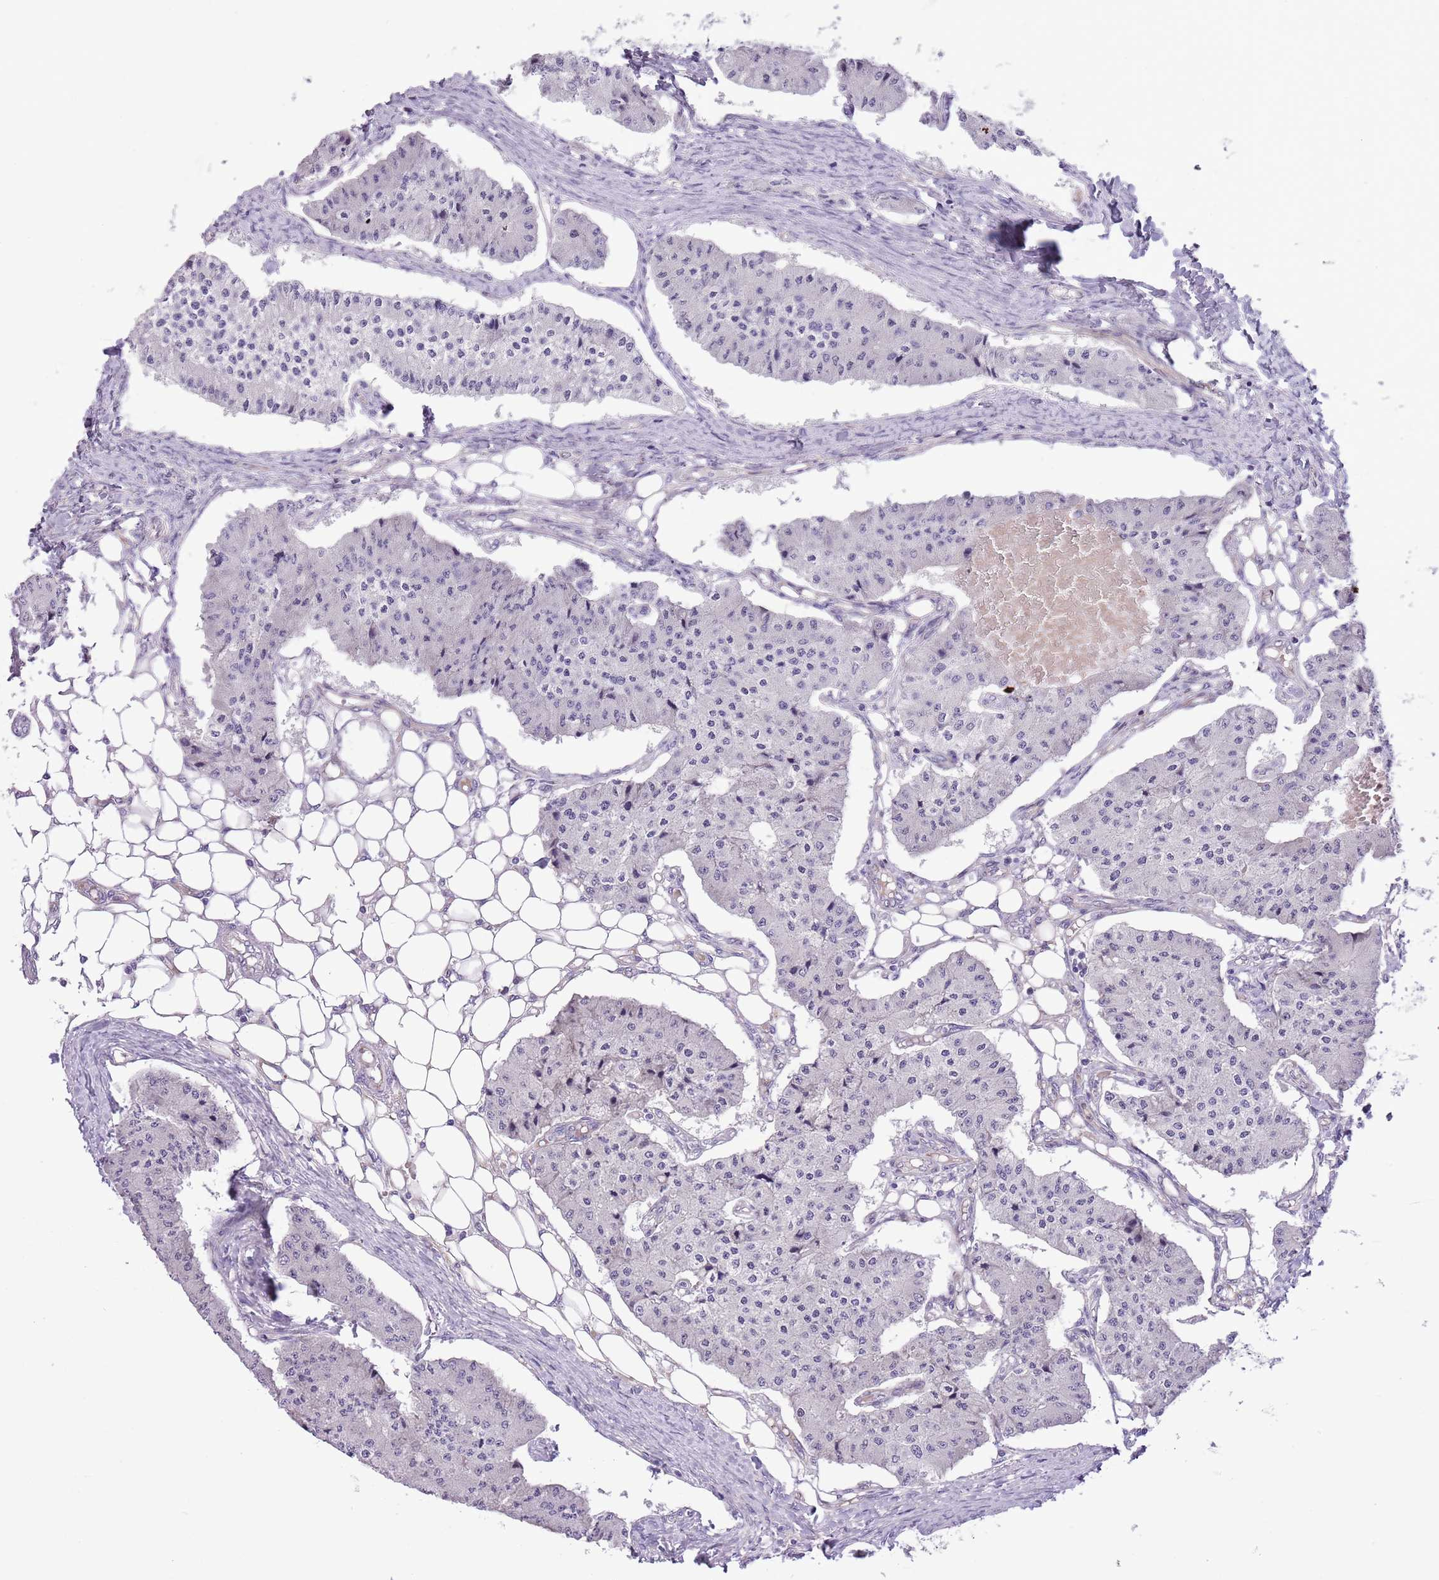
{"staining": {"intensity": "negative", "quantity": "none", "location": "none"}, "tissue": "carcinoid", "cell_type": "Tumor cells", "image_type": "cancer", "snomed": [{"axis": "morphology", "description": "Carcinoid, malignant, NOS"}, {"axis": "topography", "description": "Colon"}], "caption": "There is no significant positivity in tumor cells of malignant carcinoid.", "gene": "MRPL32", "patient": {"sex": "female", "age": 52}}